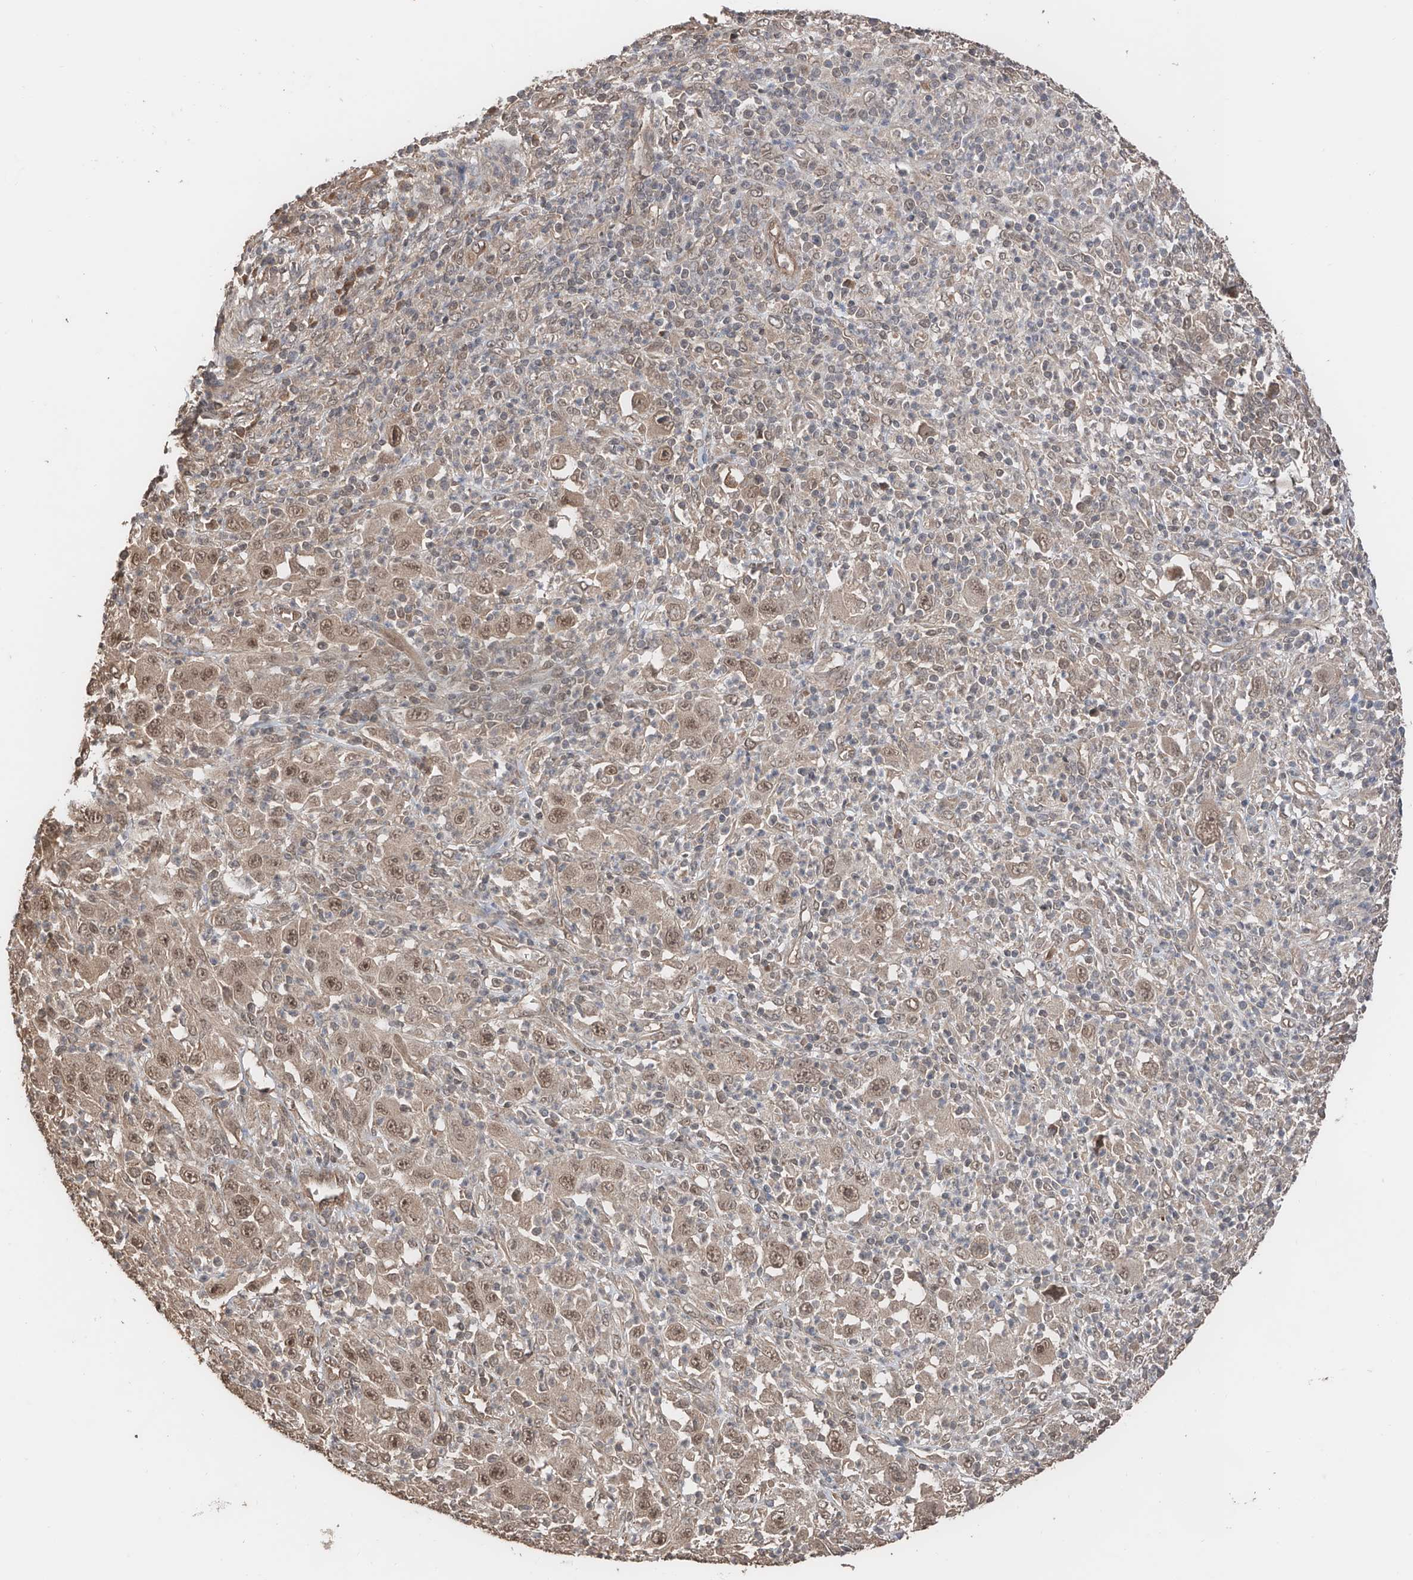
{"staining": {"intensity": "moderate", "quantity": ">75%", "location": "nuclear"}, "tissue": "melanoma", "cell_type": "Tumor cells", "image_type": "cancer", "snomed": [{"axis": "morphology", "description": "Malignant melanoma, Metastatic site"}, {"axis": "topography", "description": "Skin"}], "caption": "Brown immunohistochemical staining in melanoma reveals moderate nuclear staining in about >75% of tumor cells.", "gene": "FAM135A", "patient": {"sex": "female", "age": 56}}